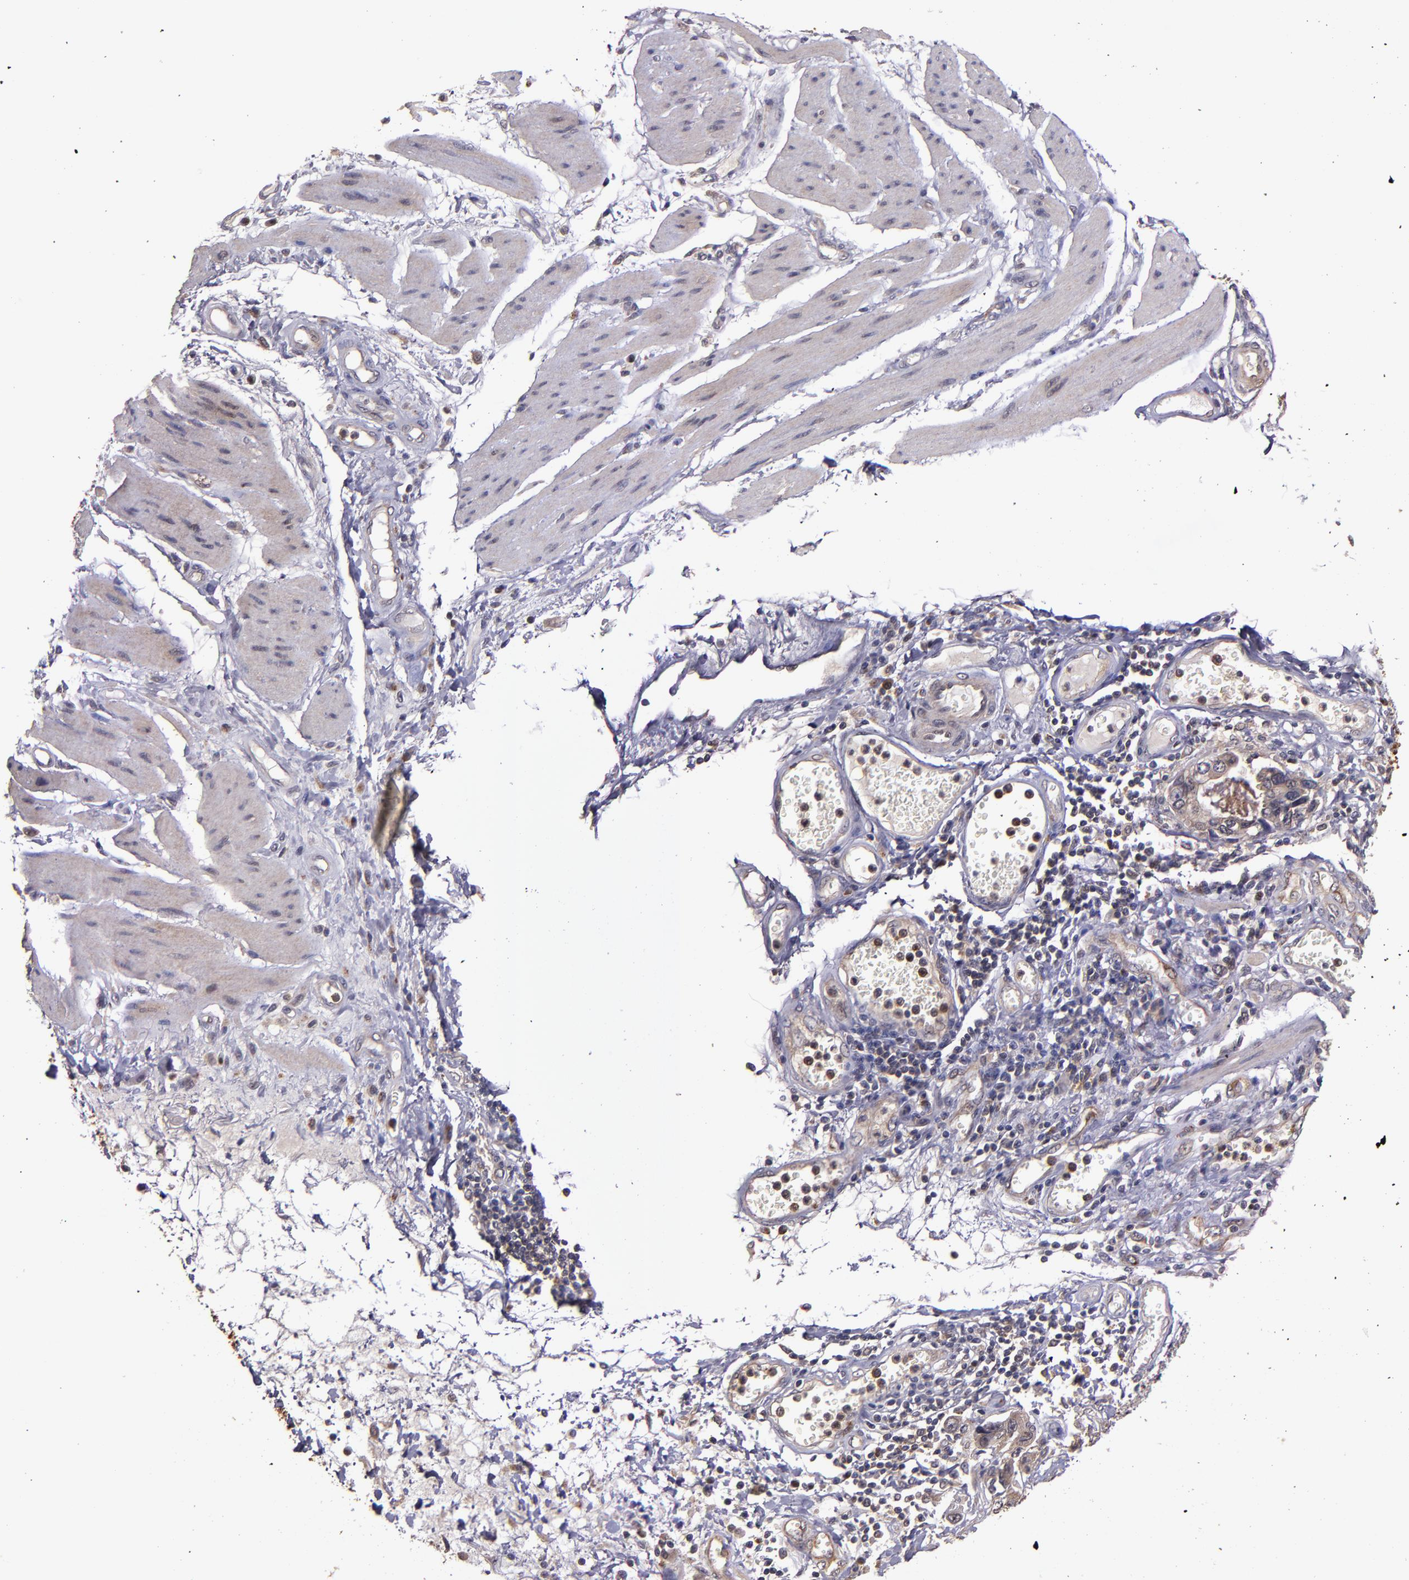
{"staining": {"intensity": "weak", "quantity": ">75%", "location": "cytoplasmic/membranous"}, "tissue": "stomach cancer", "cell_type": "Tumor cells", "image_type": "cancer", "snomed": [{"axis": "morphology", "description": "Adenocarcinoma, NOS"}, {"axis": "topography", "description": "Pancreas"}, {"axis": "topography", "description": "Stomach, upper"}], "caption": "Stomach cancer stained with DAB immunohistochemistry shows low levels of weak cytoplasmic/membranous expression in about >75% of tumor cells.", "gene": "FTSJ1", "patient": {"sex": "male", "age": 77}}